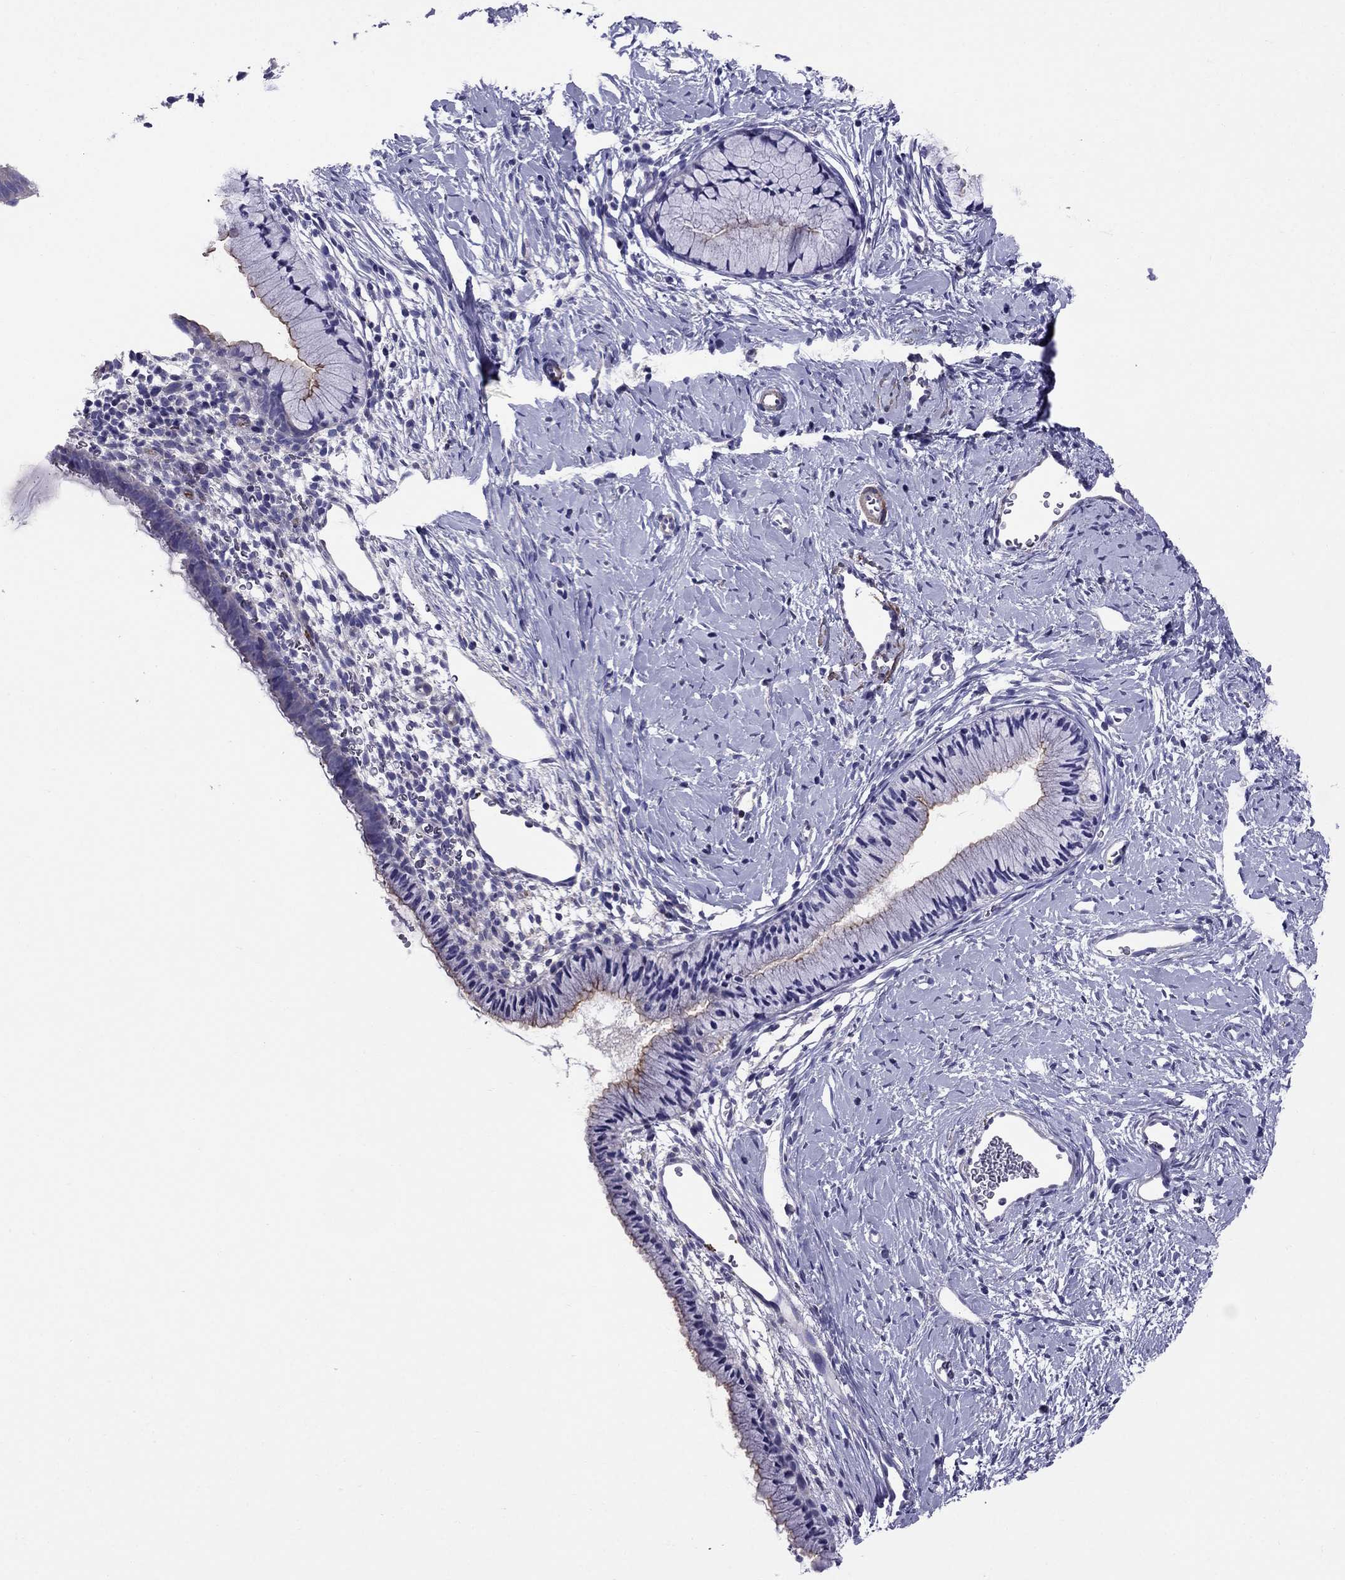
{"staining": {"intensity": "moderate", "quantity": "<25%", "location": "cytoplasmic/membranous"}, "tissue": "cervix", "cell_type": "Glandular cells", "image_type": "normal", "snomed": [{"axis": "morphology", "description": "Normal tissue, NOS"}, {"axis": "topography", "description": "Cervix"}], "caption": "A low amount of moderate cytoplasmic/membranous expression is present in approximately <25% of glandular cells in unremarkable cervix. (DAB IHC, brown staining for protein, blue staining for nuclei).", "gene": "GPR50", "patient": {"sex": "female", "age": 40}}